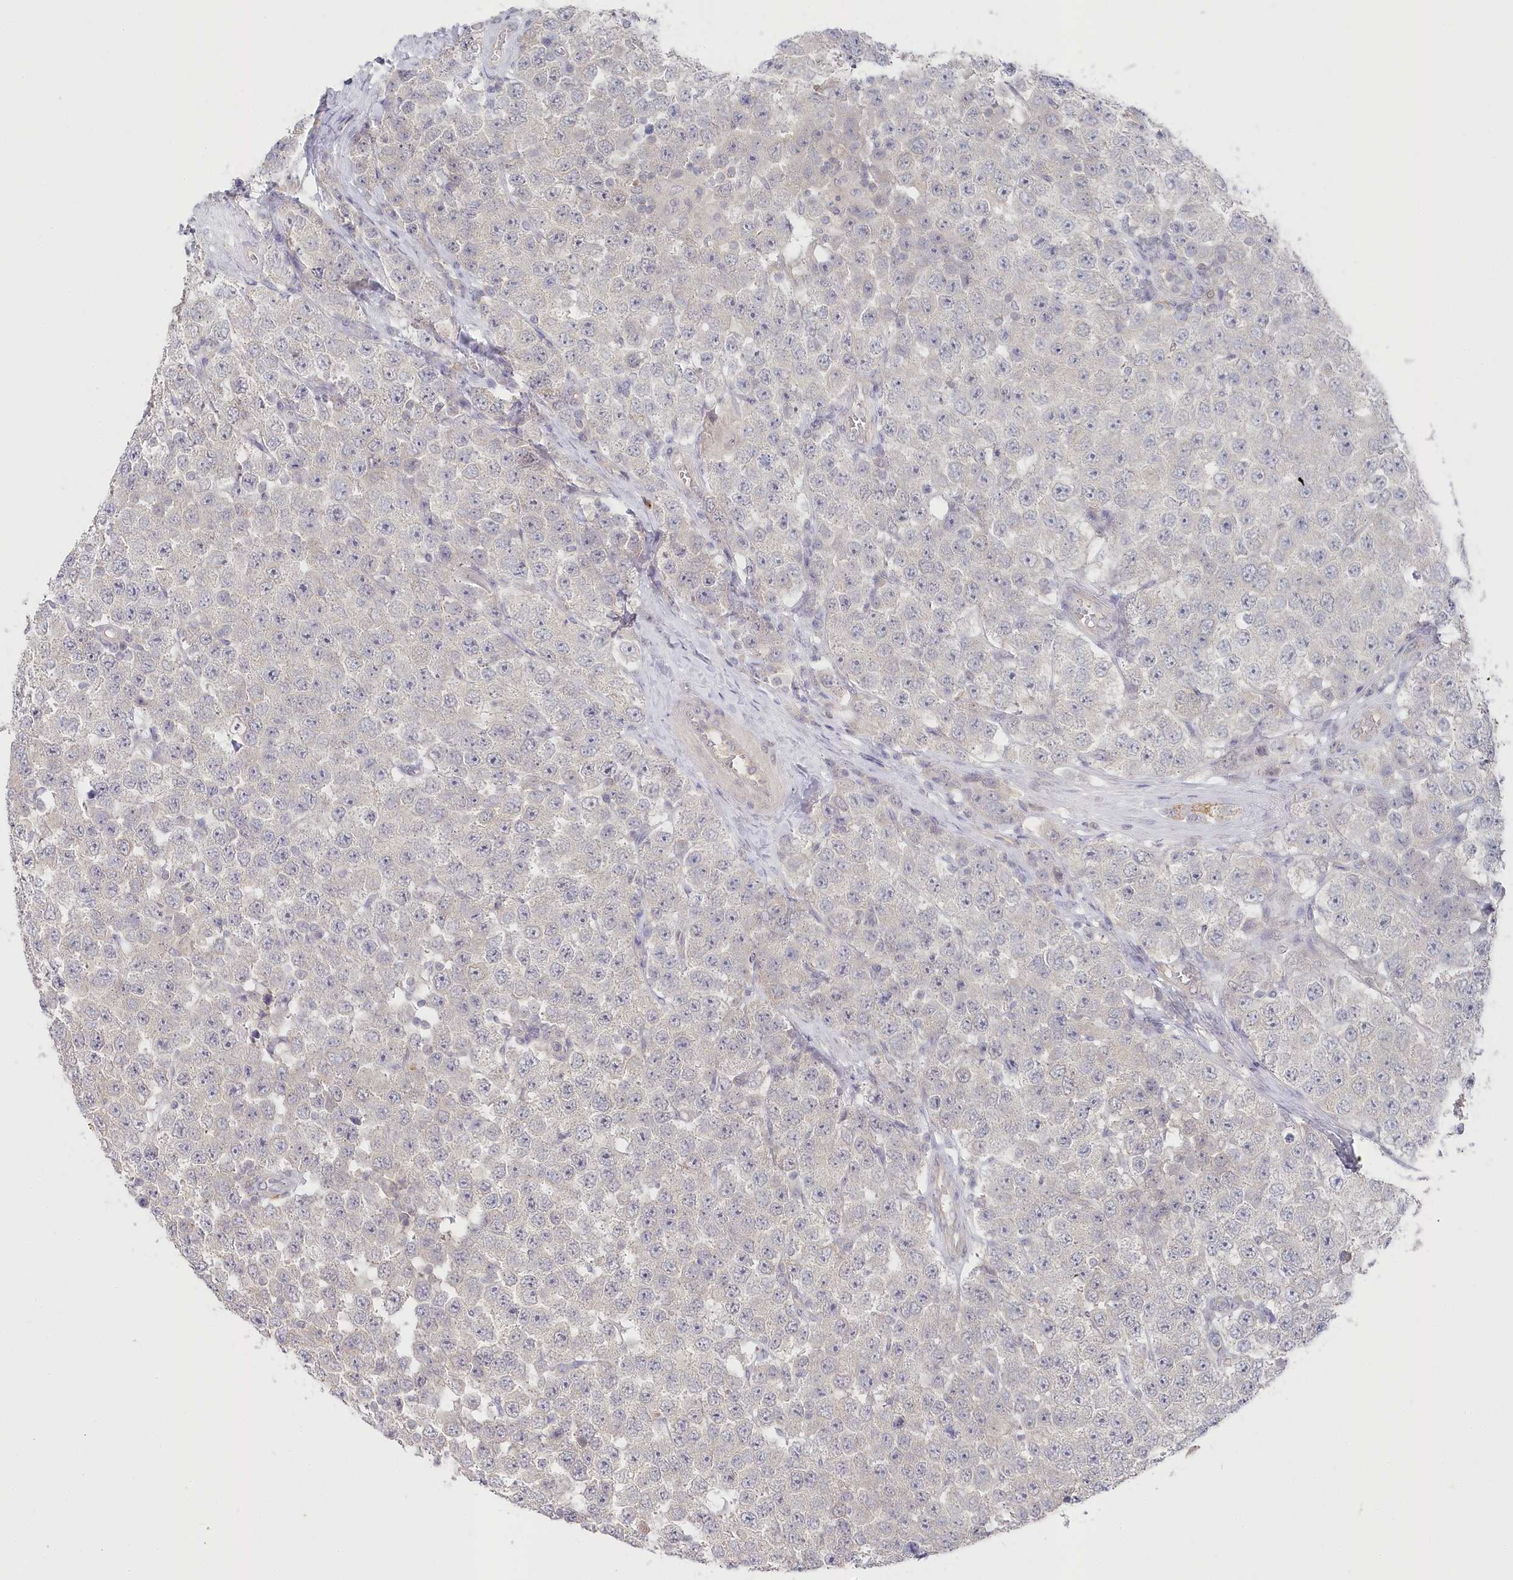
{"staining": {"intensity": "negative", "quantity": "none", "location": "none"}, "tissue": "testis cancer", "cell_type": "Tumor cells", "image_type": "cancer", "snomed": [{"axis": "morphology", "description": "Seminoma, NOS"}, {"axis": "topography", "description": "Testis"}], "caption": "Tumor cells are negative for brown protein staining in testis cancer (seminoma). (Stains: DAB IHC with hematoxylin counter stain, Microscopy: brightfield microscopy at high magnification).", "gene": "AAMDC", "patient": {"sex": "male", "age": 28}}